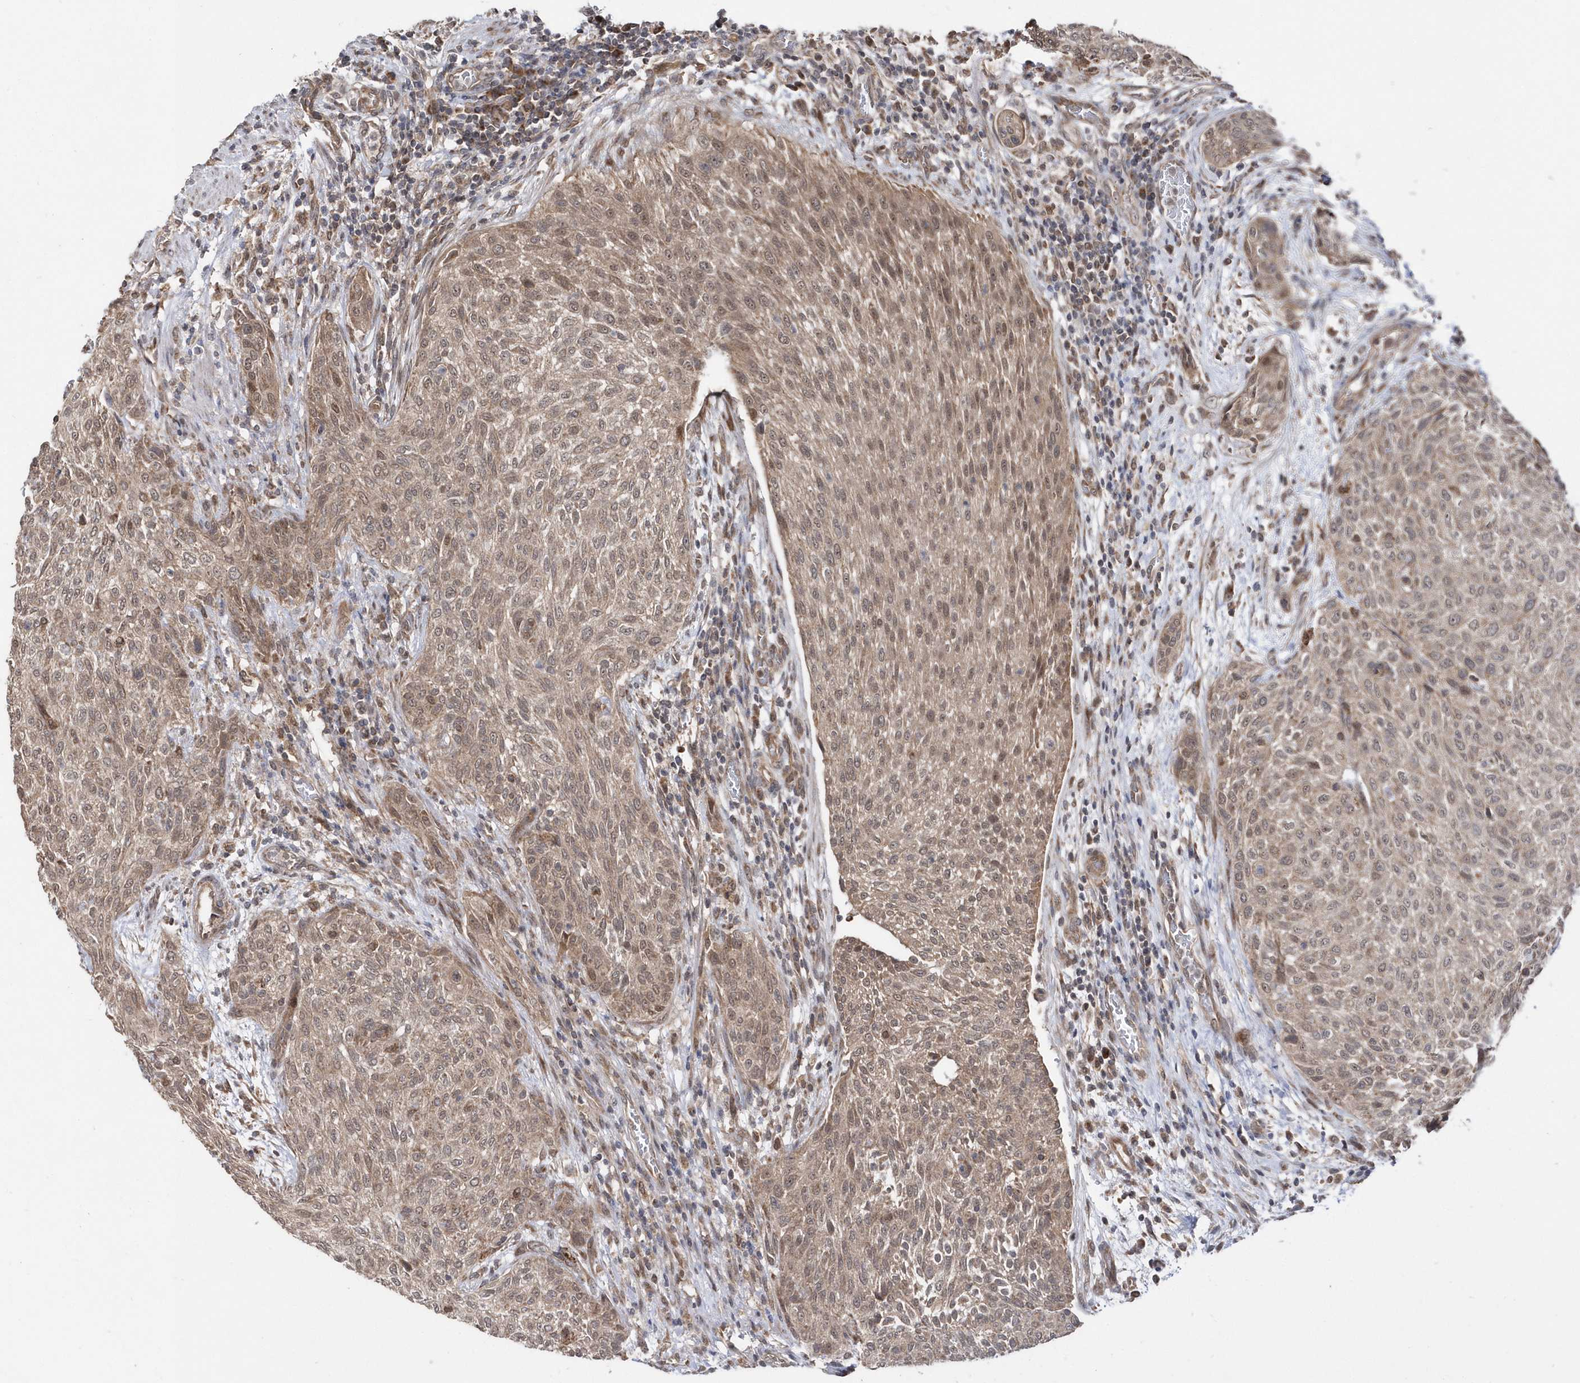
{"staining": {"intensity": "weak", "quantity": ">75%", "location": "cytoplasmic/membranous,nuclear"}, "tissue": "urothelial cancer", "cell_type": "Tumor cells", "image_type": "cancer", "snomed": [{"axis": "morphology", "description": "Urothelial carcinoma, High grade"}, {"axis": "topography", "description": "Urinary bladder"}], "caption": "Immunohistochemical staining of human urothelial cancer exhibits low levels of weak cytoplasmic/membranous and nuclear staining in approximately >75% of tumor cells. (Stains: DAB (3,3'-diaminobenzidine) in brown, nuclei in blue, Microscopy: brightfield microscopy at high magnification).", "gene": "DALRD3", "patient": {"sex": "male", "age": 35}}